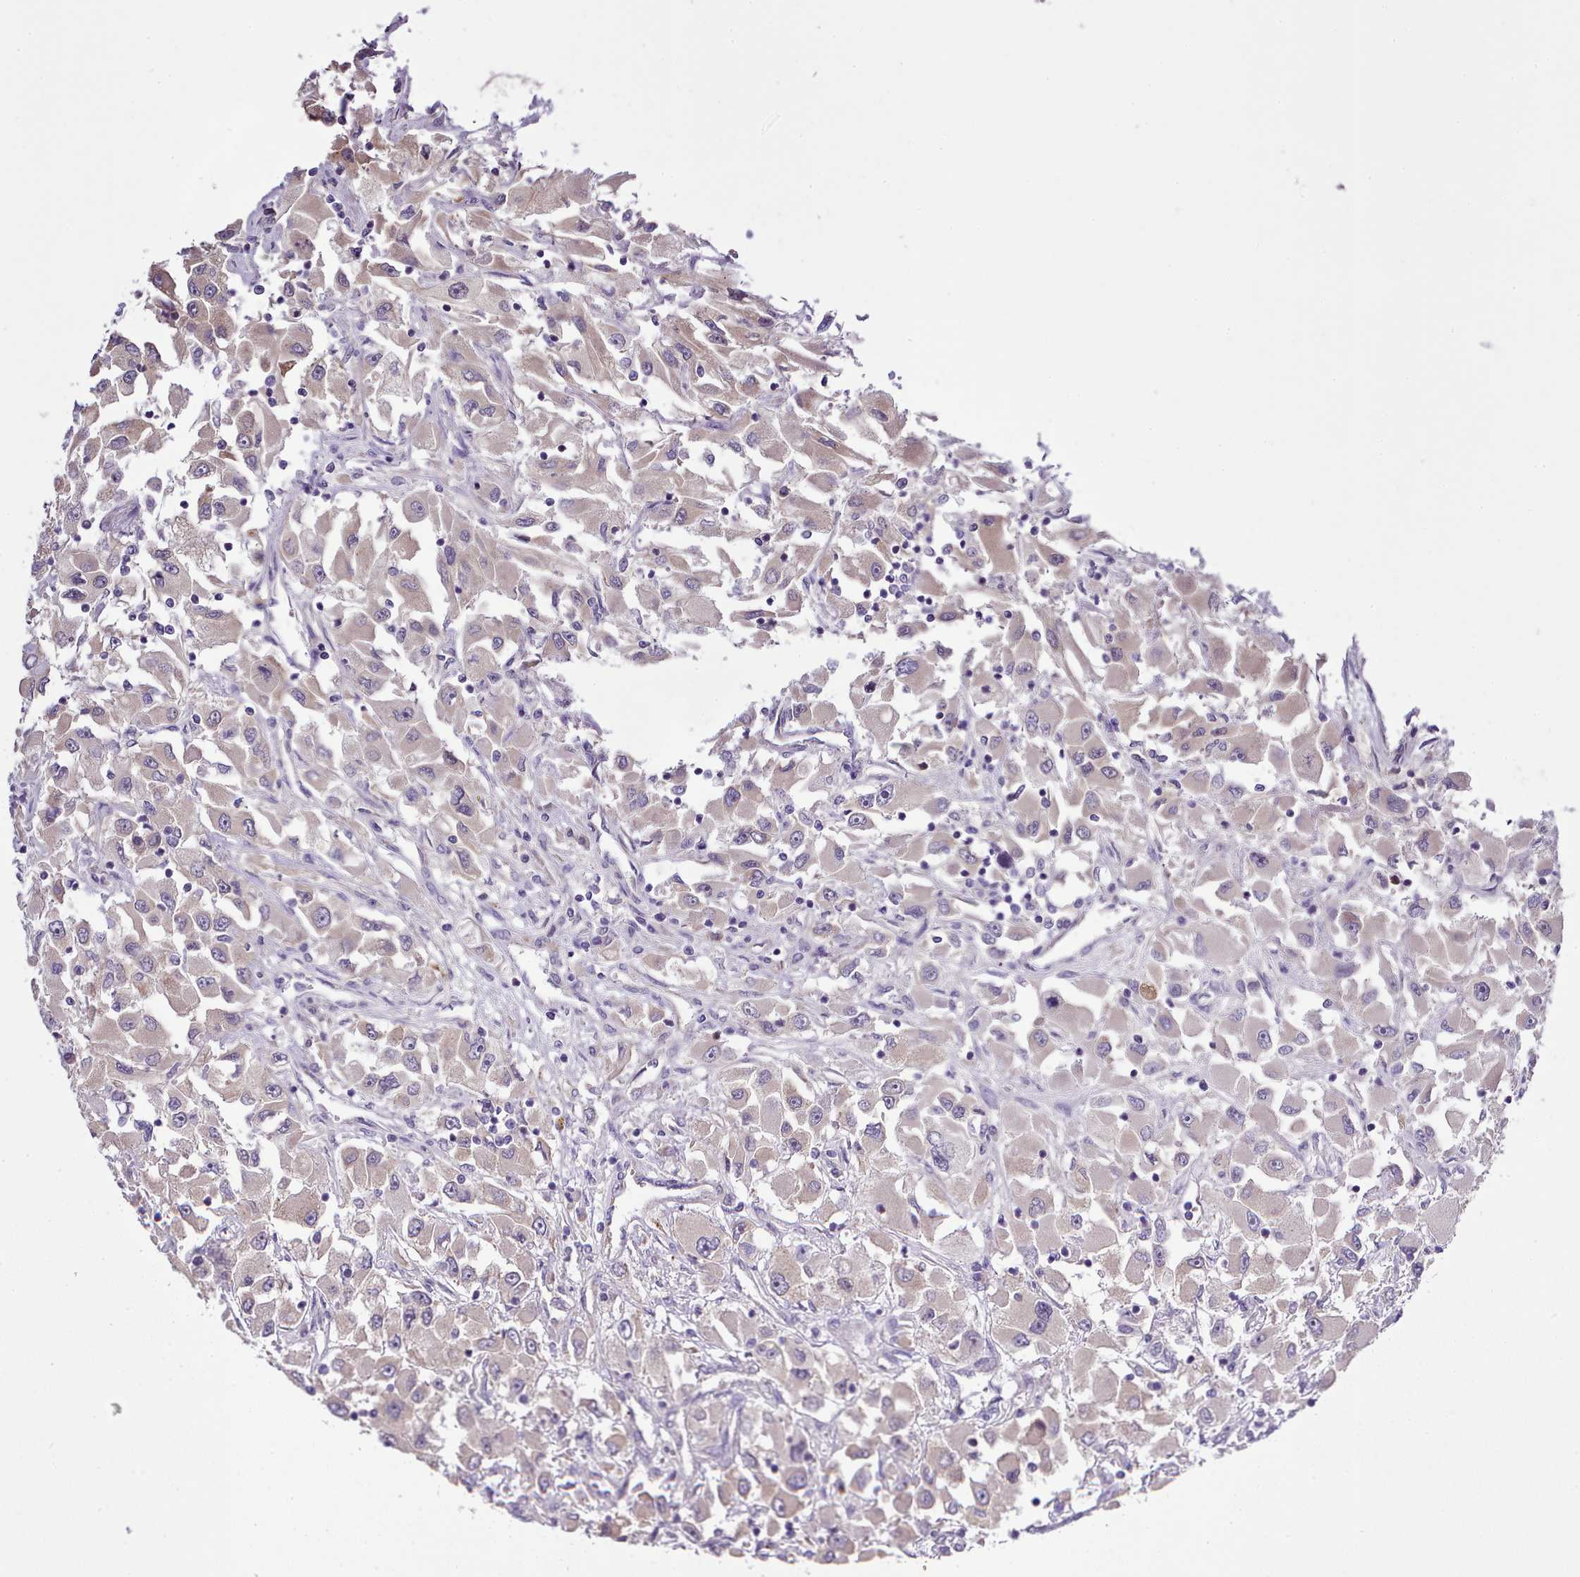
{"staining": {"intensity": "weak", "quantity": "<25%", "location": "cytoplasmic/membranous"}, "tissue": "renal cancer", "cell_type": "Tumor cells", "image_type": "cancer", "snomed": [{"axis": "morphology", "description": "Adenocarcinoma, NOS"}, {"axis": "topography", "description": "Kidney"}], "caption": "Tumor cells are negative for brown protein staining in adenocarcinoma (renal).", "gene": "SETX", "patient": {"sex": "female", "age": 52}}